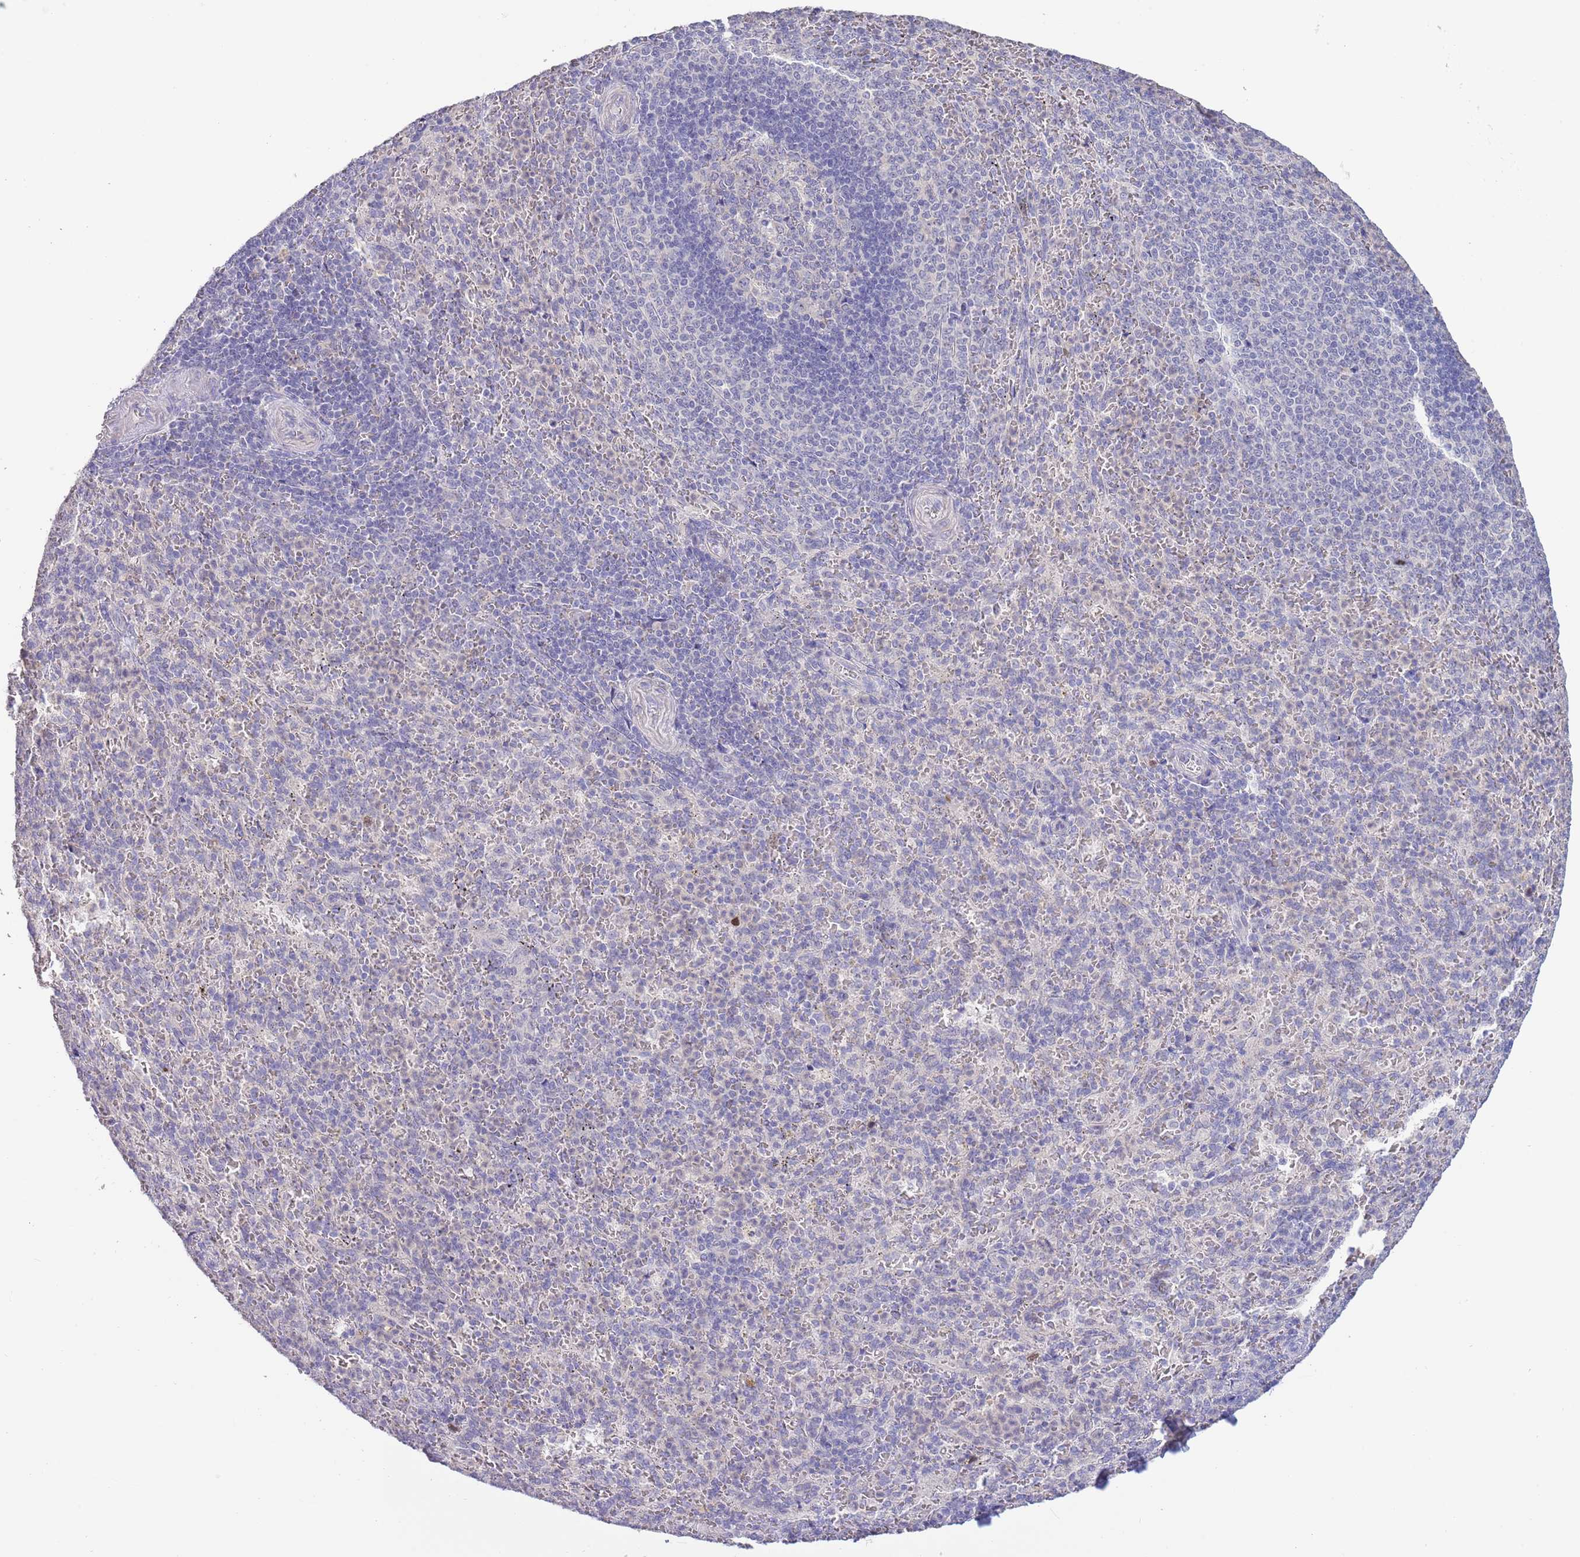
{"staining": {"intensity": "negative", "quantity": "none", "location": "none"}, "tissue": "spleen", "cell_type": "Cells in red pulp", "image_type": "normal", "snomed": [{"axis": "morphology", "description": "Normal tissue, NOS"}, {"axis": "topography", "description": "Spleen"}], "caption": "DAB (3,3'-diaminobenzidine) immunohistochemical staining of benign human spleen displays no significant positivity in cells in red pulp.", "gene": "PIMREG", "patient": {"sex": "female", "age": 21}}